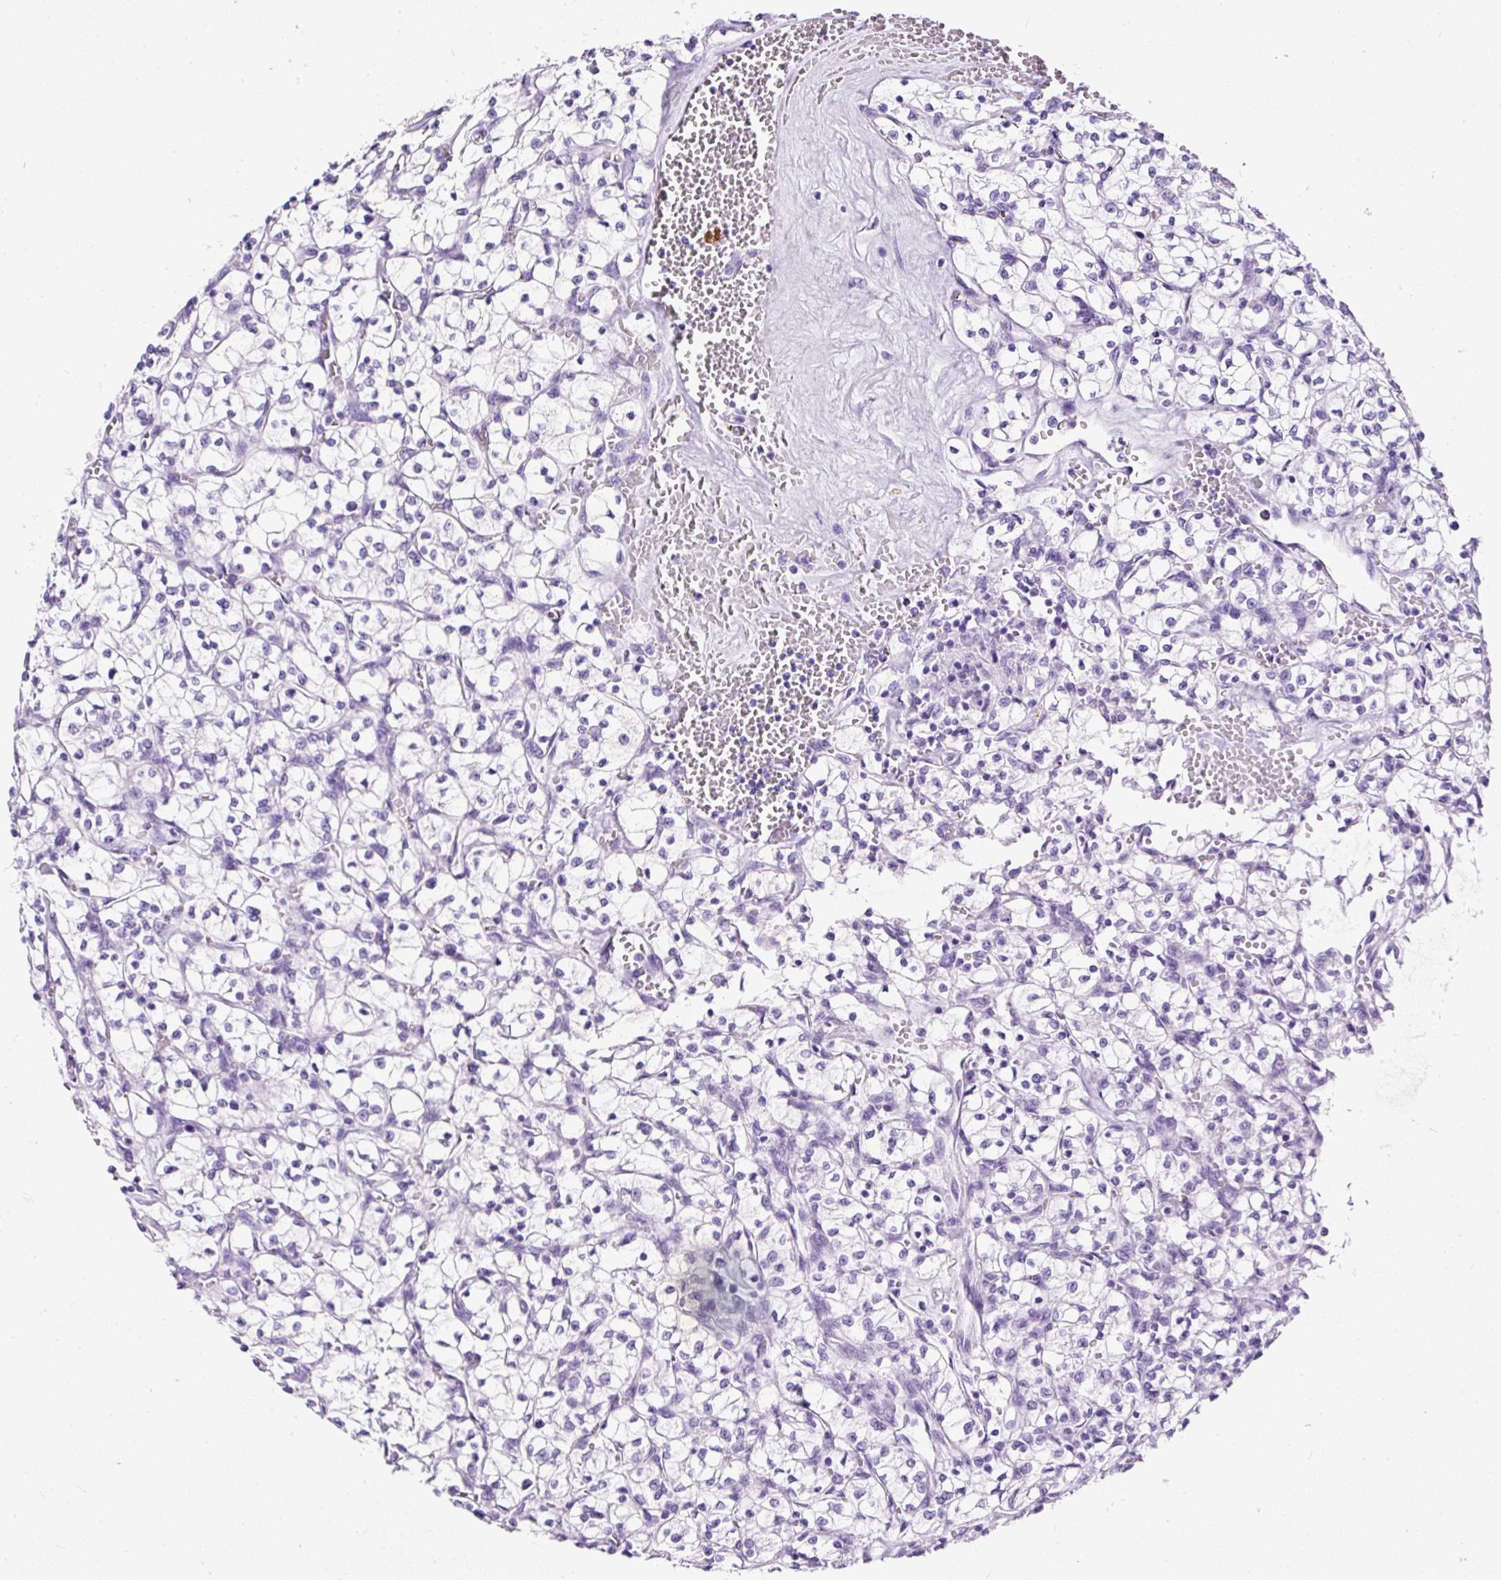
{"staining": {"intensity": "negative", "quantity": "none", "location": "none"}, "tissue": "renal cancer", "cell_type": "Tumor cells", "image_type": "cancer", "snomed": [{"axis": "morphology", "description": "Adenocarcinoma, NOS"}, {"axis": "topography", "description": "Kidney"}], "caption": "This is an immunohistochemistry (IHC) histopathology image of adenocarcinoma (renal). There is no expression in tumor cells.", "gene": "NTS", "patient": {"sex": "female", "age": 64}}